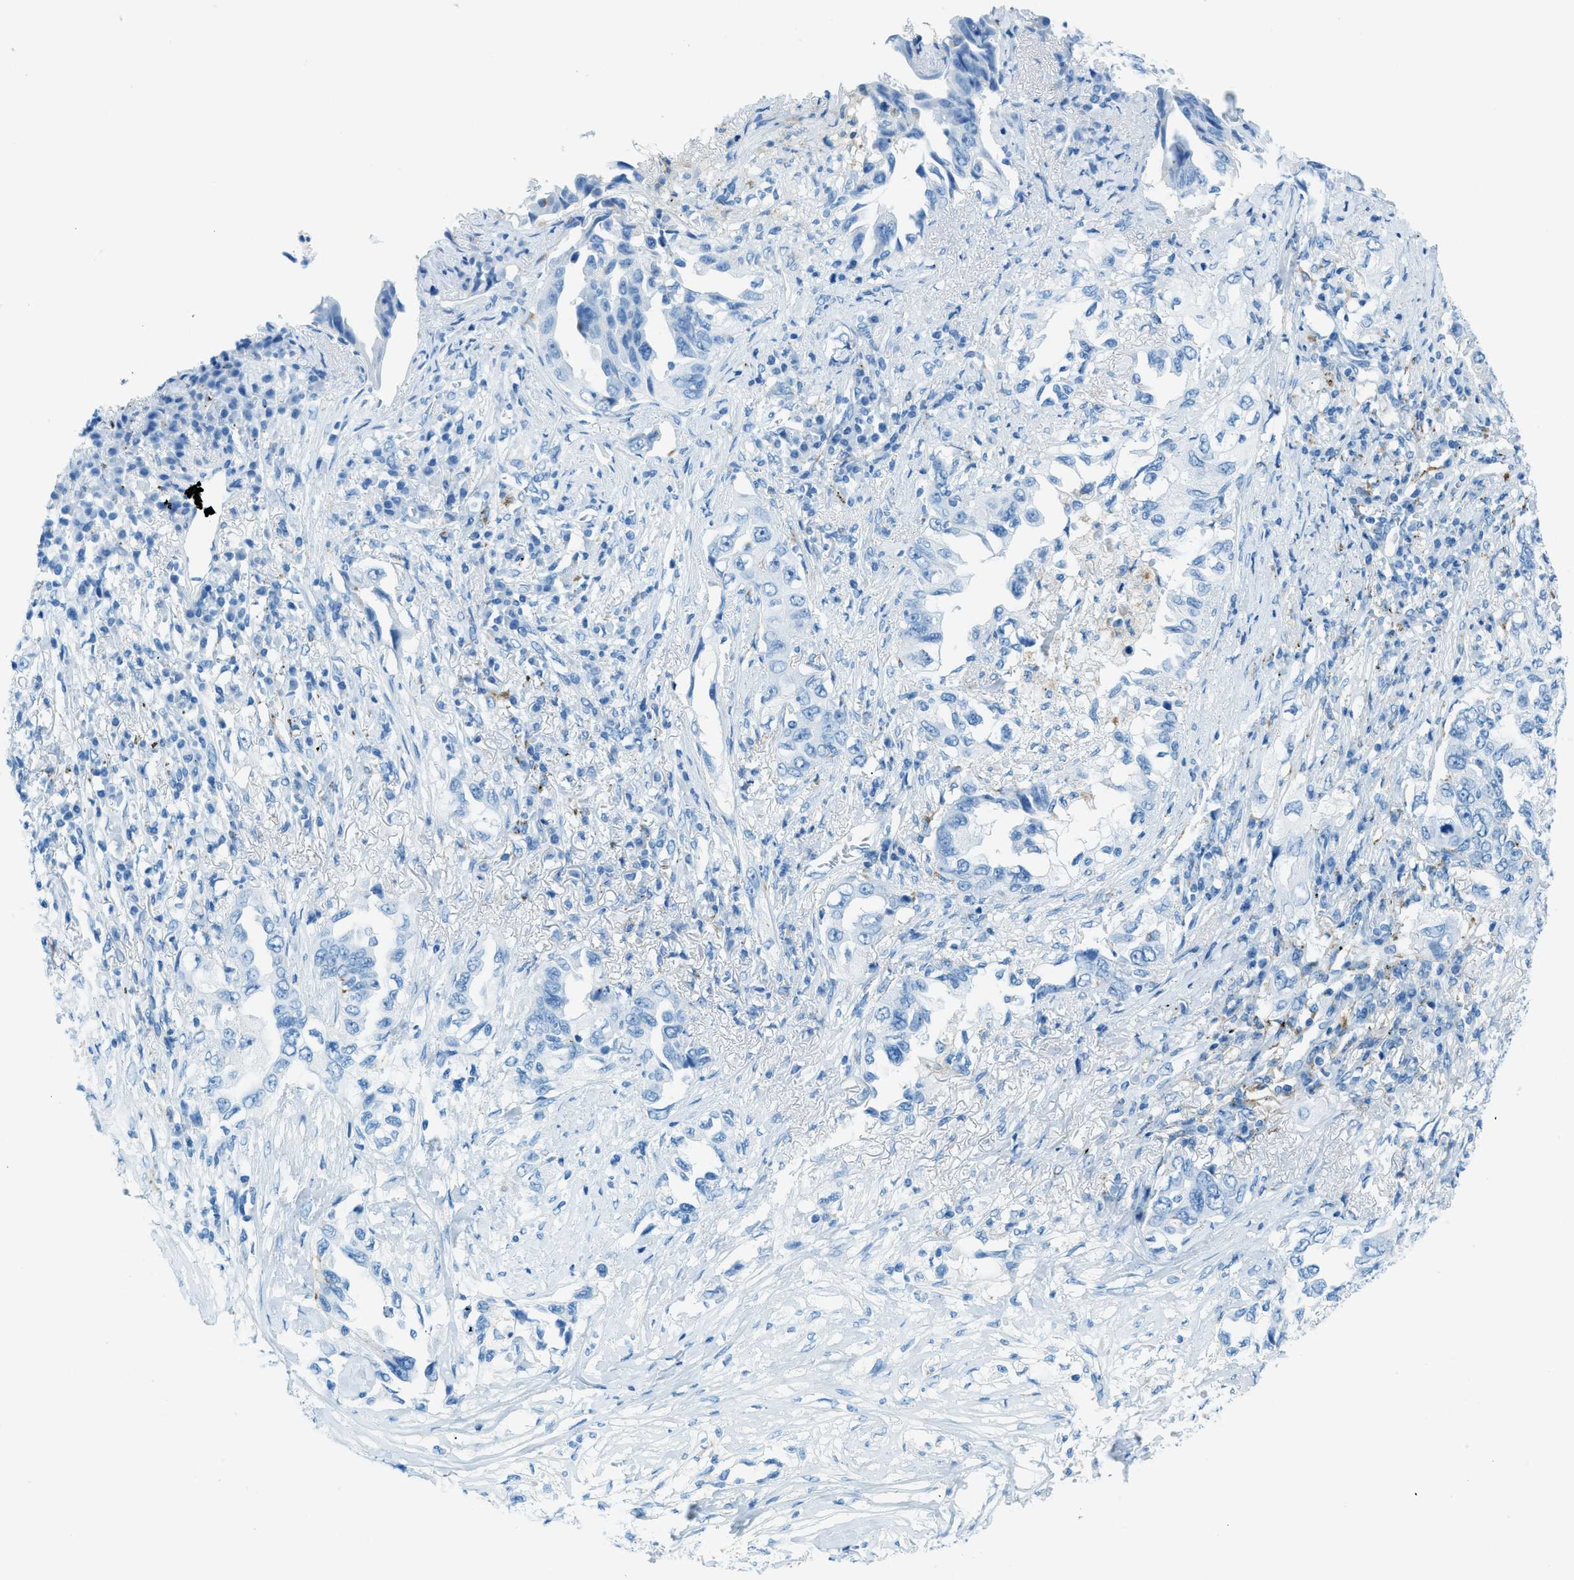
{"staining": {"intensity": "negative", "quantity": "none", "location": "none"}, "tissue": "lung cancer", "cell_type": "Tumor cells", "image_type": "cancer", "snomed": [{"axis": "morphology", "description": "Adenocarcinoma, NOS"}, {"axis": "topography", "description": "Lung"}], "caption": "Tumor cells show no significant protein expression in lung cancer.", "gene": "C21orf62", "patient": {"sex": "female", "age": 51}}